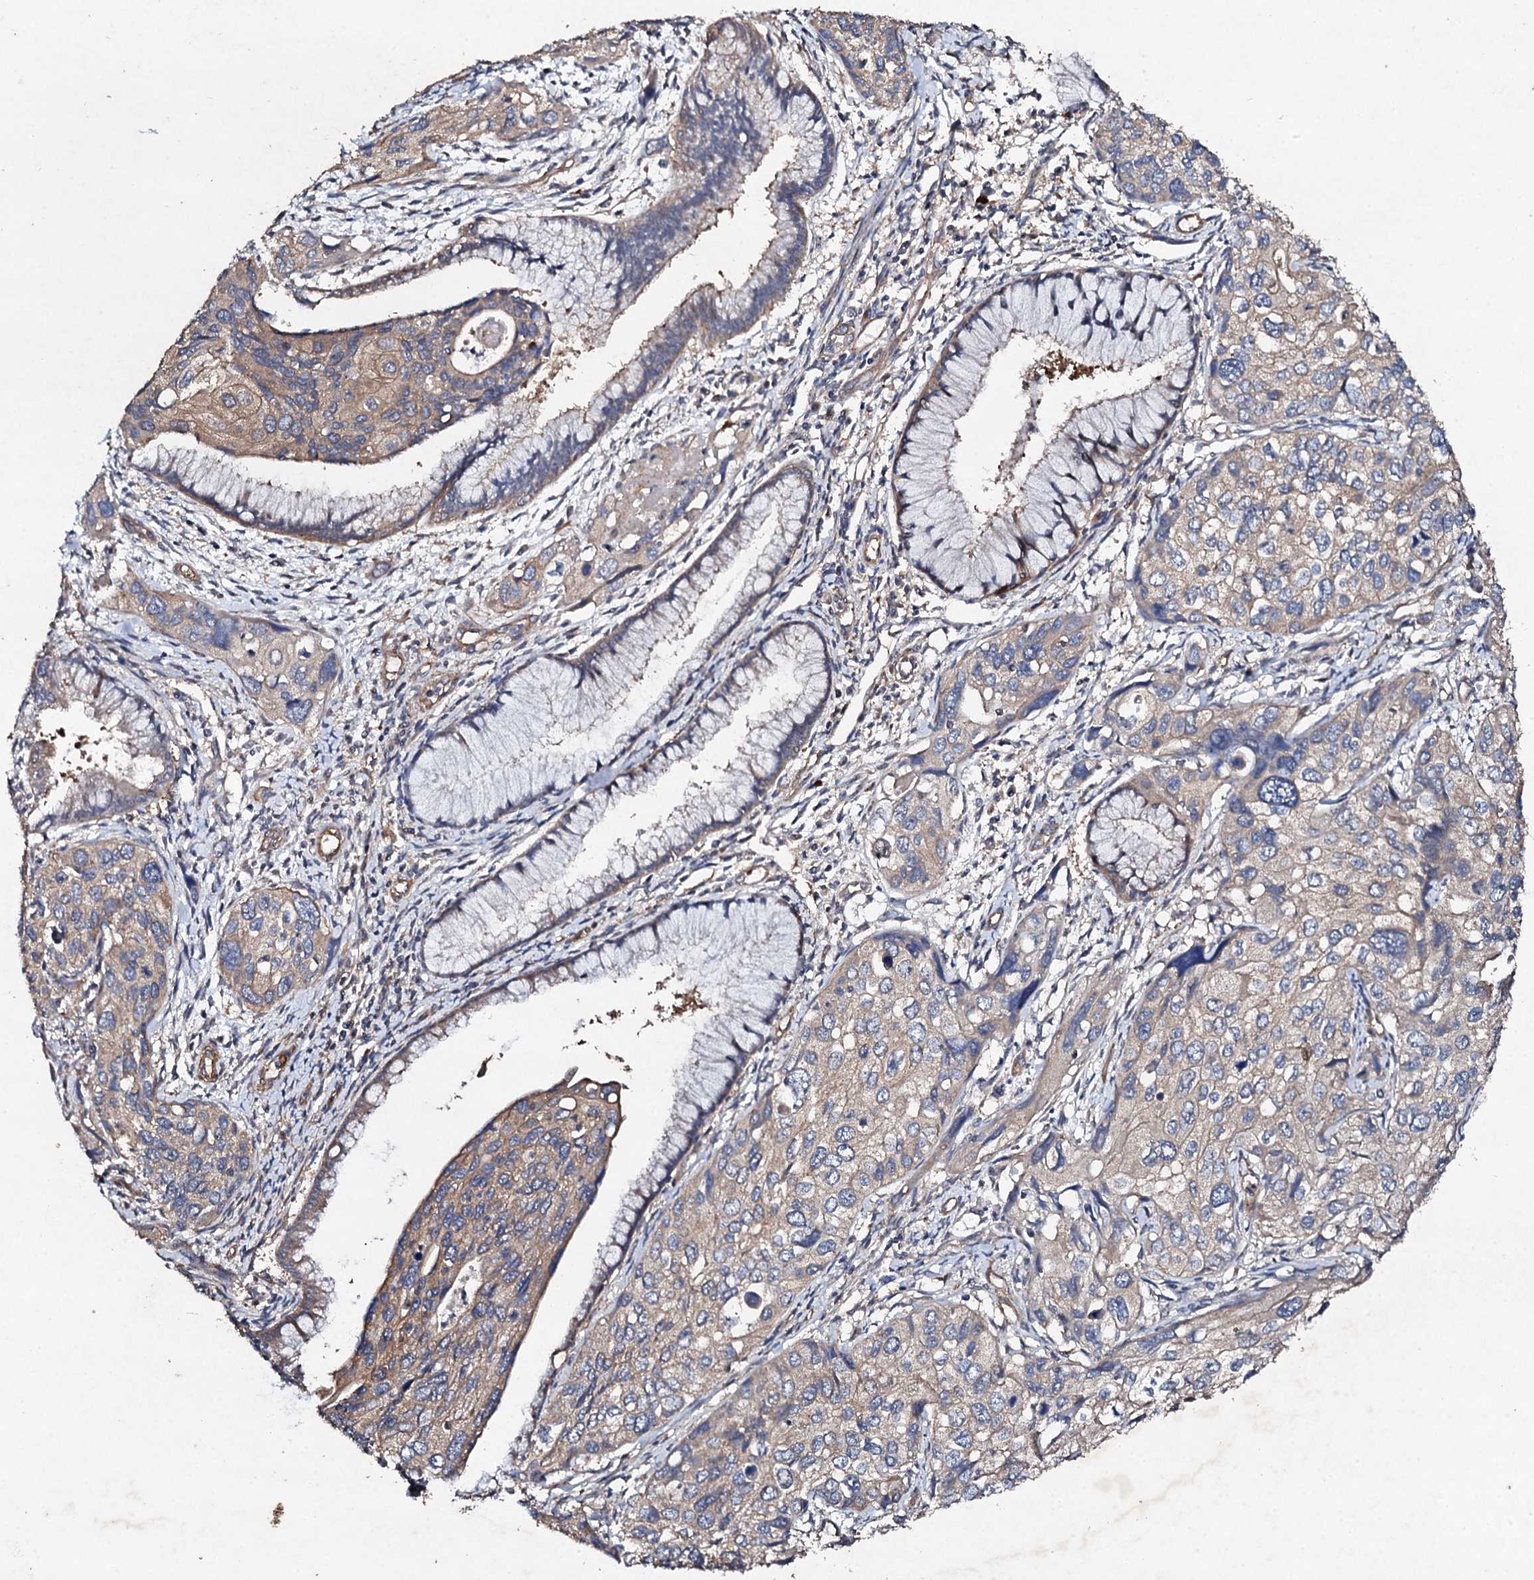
{"staining": {"intensity": "moderate", "quantity": "25%-75%", "location": "cytoplasmic/membranous"}, "tissue": "cervical cancer", "cell_type": "Tumor cells", "image_type": "cancer", "snomed": [{"axis": "morphology", "description": "Squamous cell carcinoma, NOS"}, {"axis": "topography", "description": "Cervix"}], "caption": "The micrograph exhibits immunohistochemical staining of squamous cell carcinoma (cervical). There is moderate cytoplasmic/membranous expression is identified in approximately 25%-75% of tumor cells.", "gene": "MOCOS", "patient": {"sex": "female", "age": 55}}